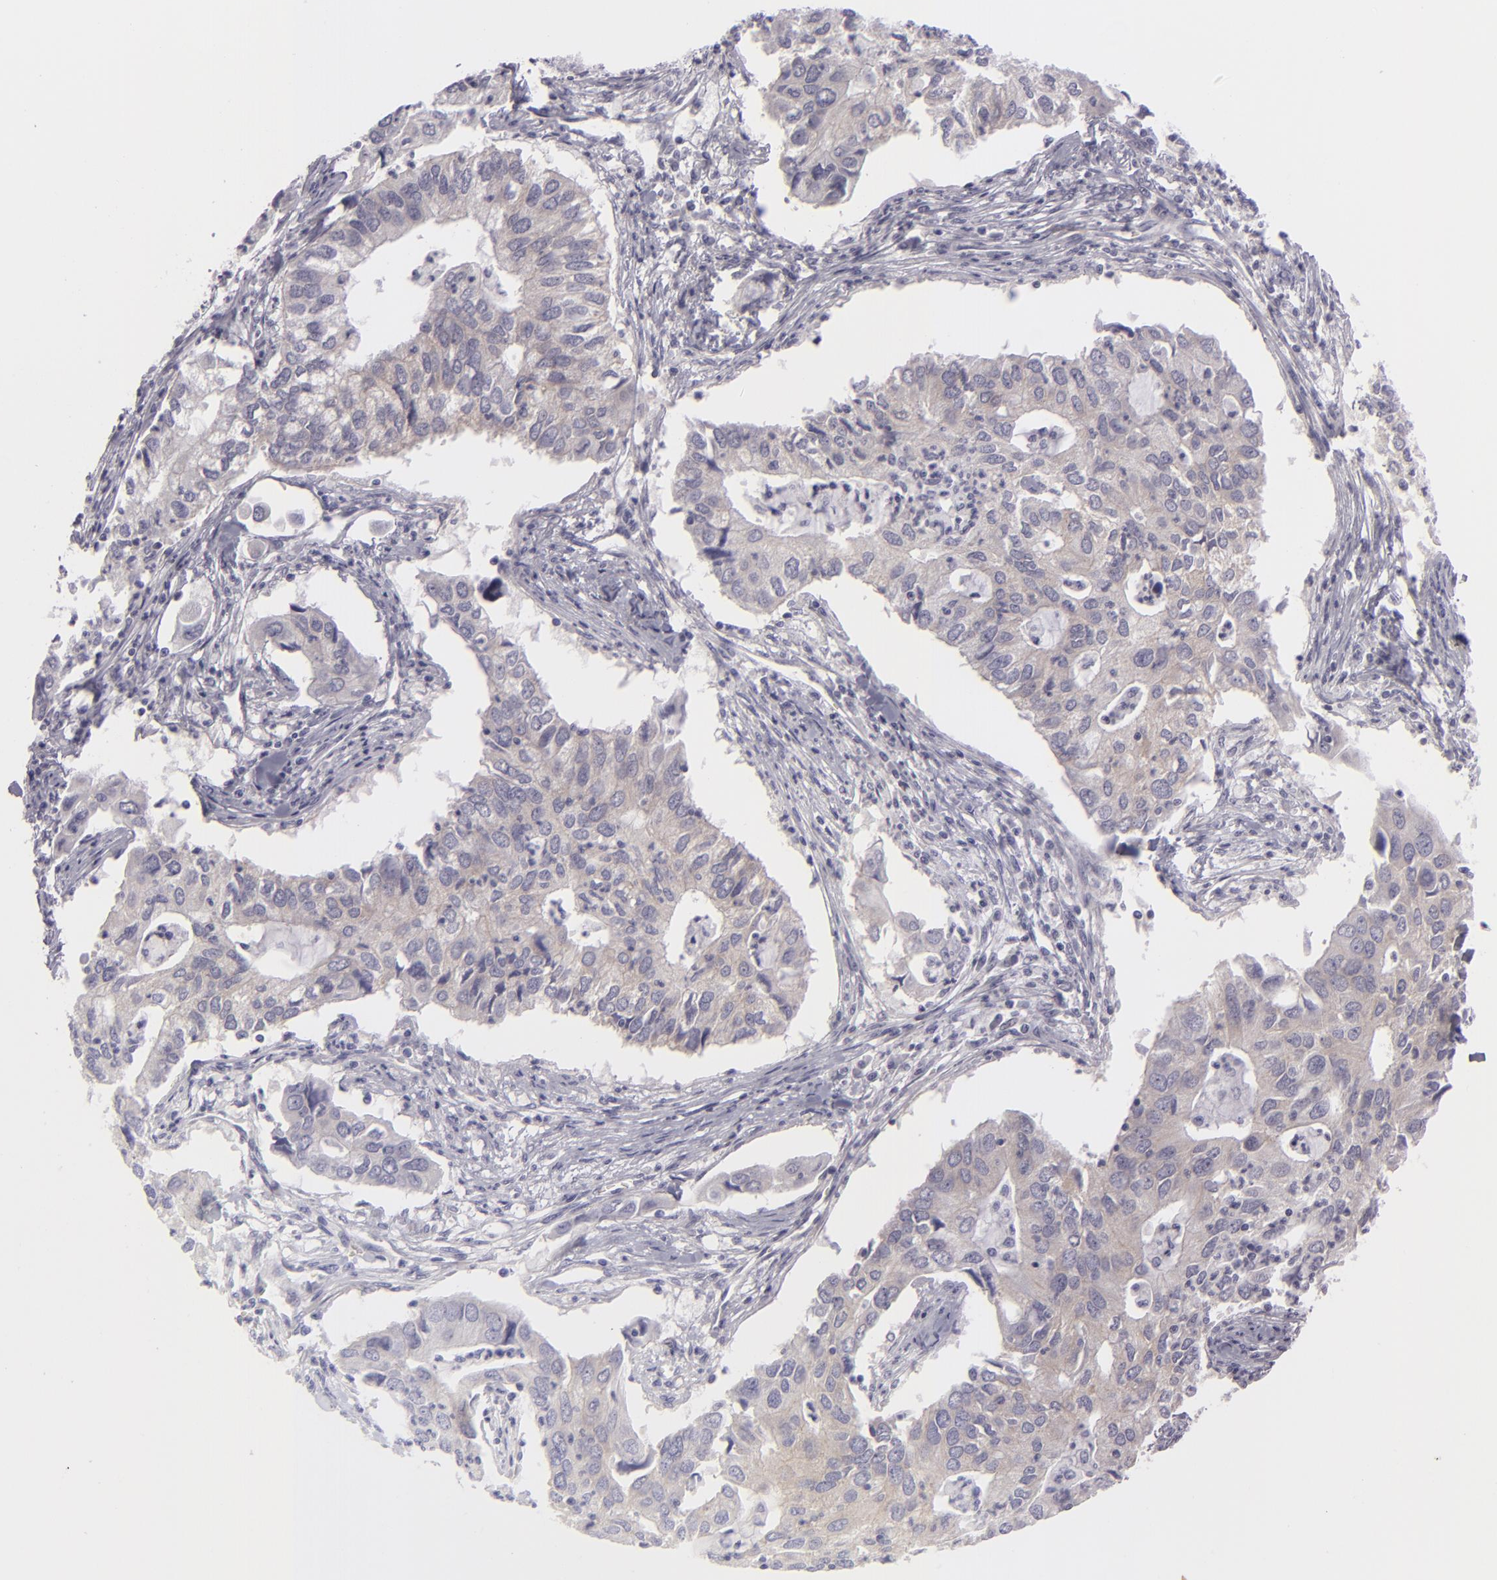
{"staining": {"intensity": "weak", "quantity": "25%-75%", "location": "cytoplasmic/membranous"}, "tissue": "lung cancer", "cell_type": "Tumor cells", "image_type": "cancer", "snomed": [{"axis": "morphology", "description": "Adenocarcinoma, NOS"}, {"axis": "topography", "description": "Lung"}], "caption": "High-magnification brightfield microscopy of adenocarcinoma (lung) stained with DAB (brown) and counterstained with hematoxylin (blue). tumor cells exhibit weak cytoplasmic/membranous positivity is present in about25%-75% of cells.", "gene": "DLG4", "patient": {"sex": "male", "age": 48}}